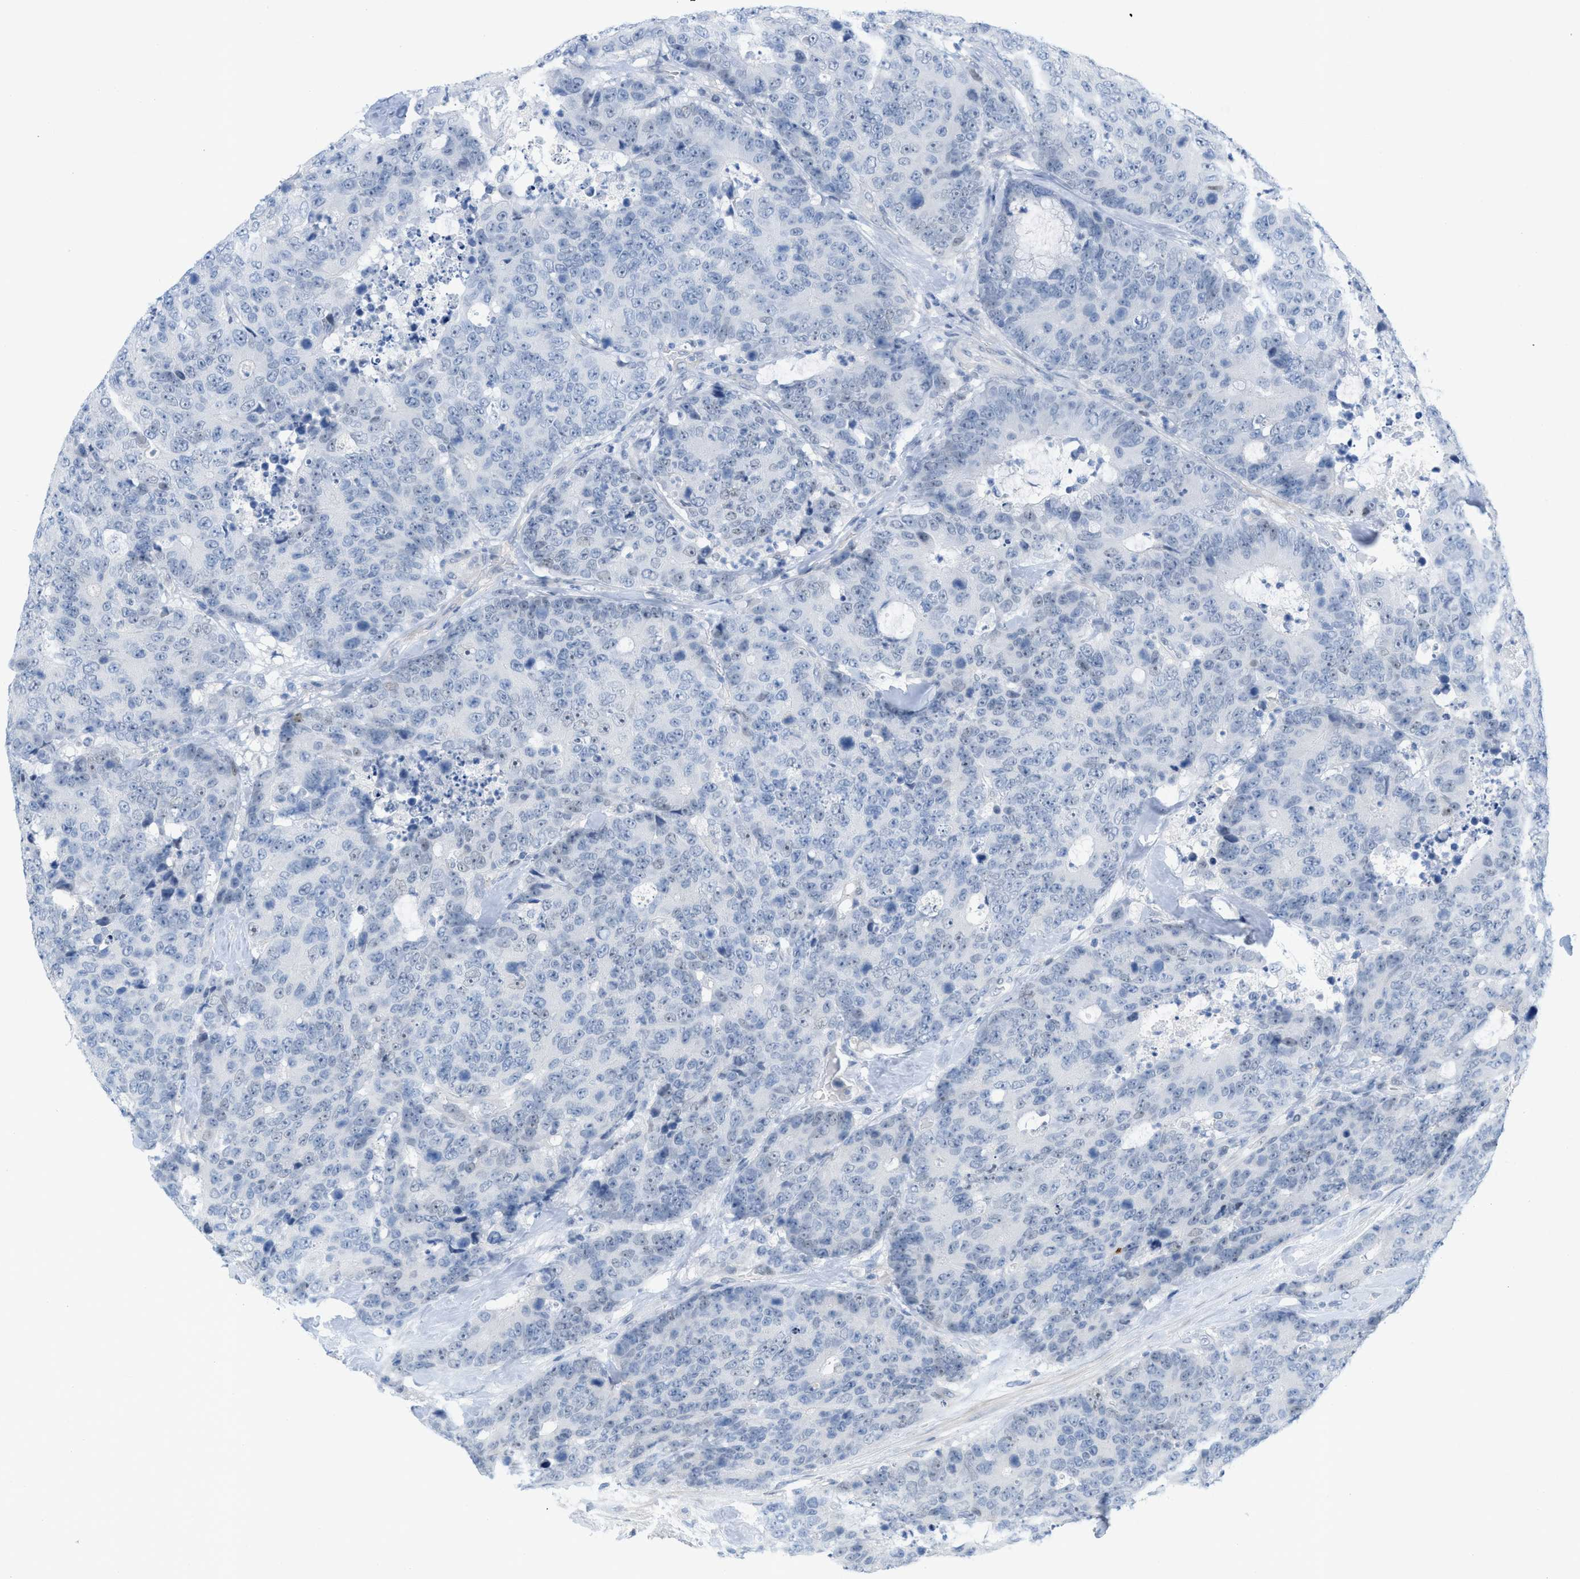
{"staining": {"intensity": "negative", "quantity": "none", "location": "none"}, "tissue": "colorectal cancer", "cell_type": "Tumor cells", "image_type": "cancer", "snomed": [{"axis": "morphology", "description": "Adenocarcinoma, NOS"}, {"axis": "topography", "description": "Colon"}], "caption": "Immunohistochemistry (IHC) image of human colorectal cancer stained for a protein (brown), which displays no positivity in tumor cells.", "gene": "HLTF", "patient": {"sex": "female", "age": 86}}